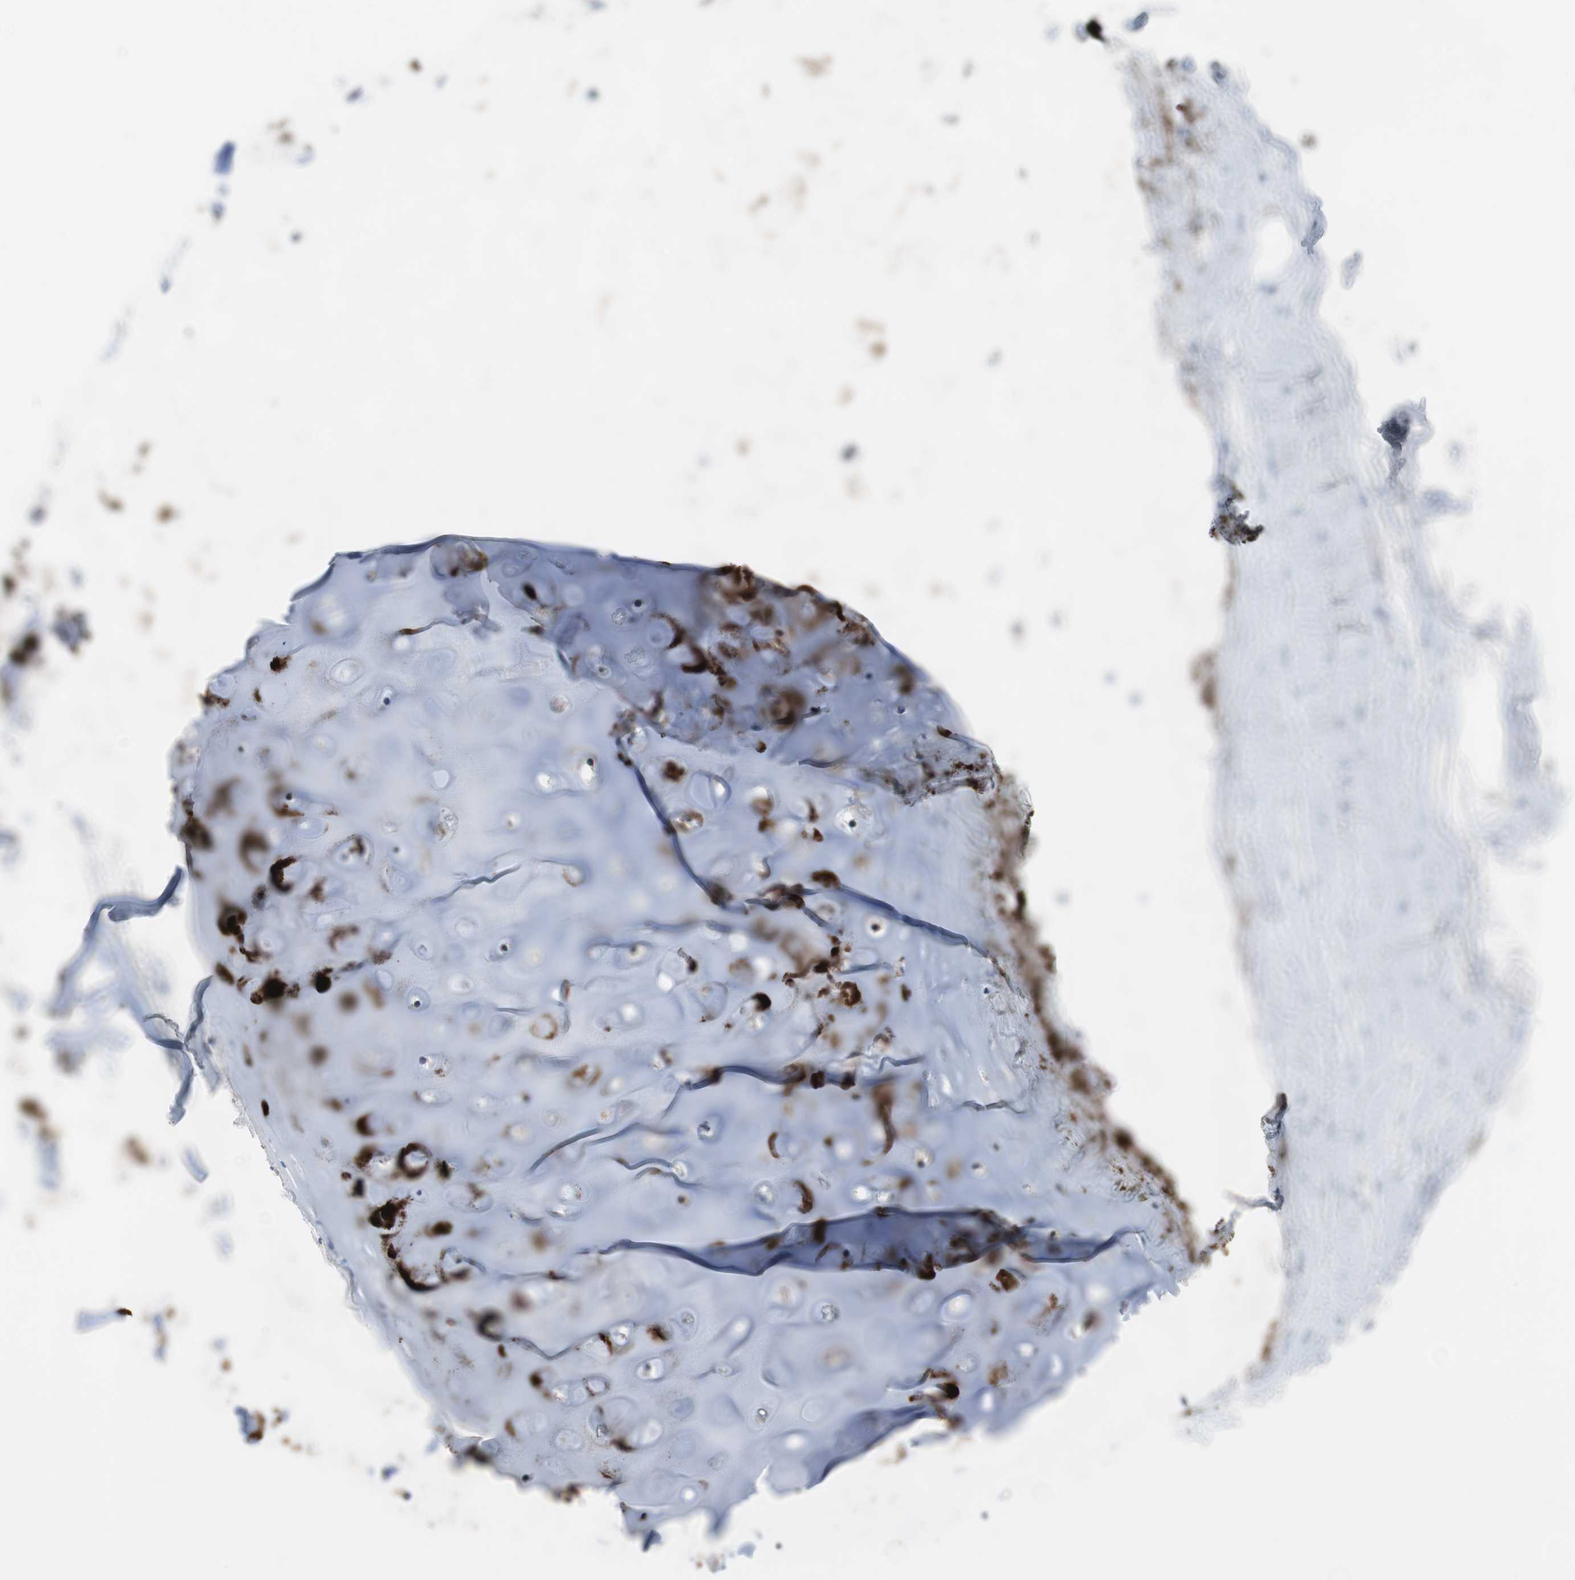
{"staining": {"intensity": "weak", "quantity": "25%-75%", "location": "cytoplasmic/membranous"}, "tissue": "adipose tissue", "cell_type": "Adipocytes", "image_type": "normal", "snomed": [{"axis": "morphology", "description": "Normal tissue, NOS"}, {"axis": "topography", "description": "Bronchus"}], "caption": "Normal adipose tissue displays weak cytoplasmic/membranous staining in about 25%-75% of adipocytes, visualized by immunohistochemistry. (DAB = brown stain, brightfield microscopy at high magnification).", "gene": "TACR3", "patient": {"sex": "female", "age": 73}}